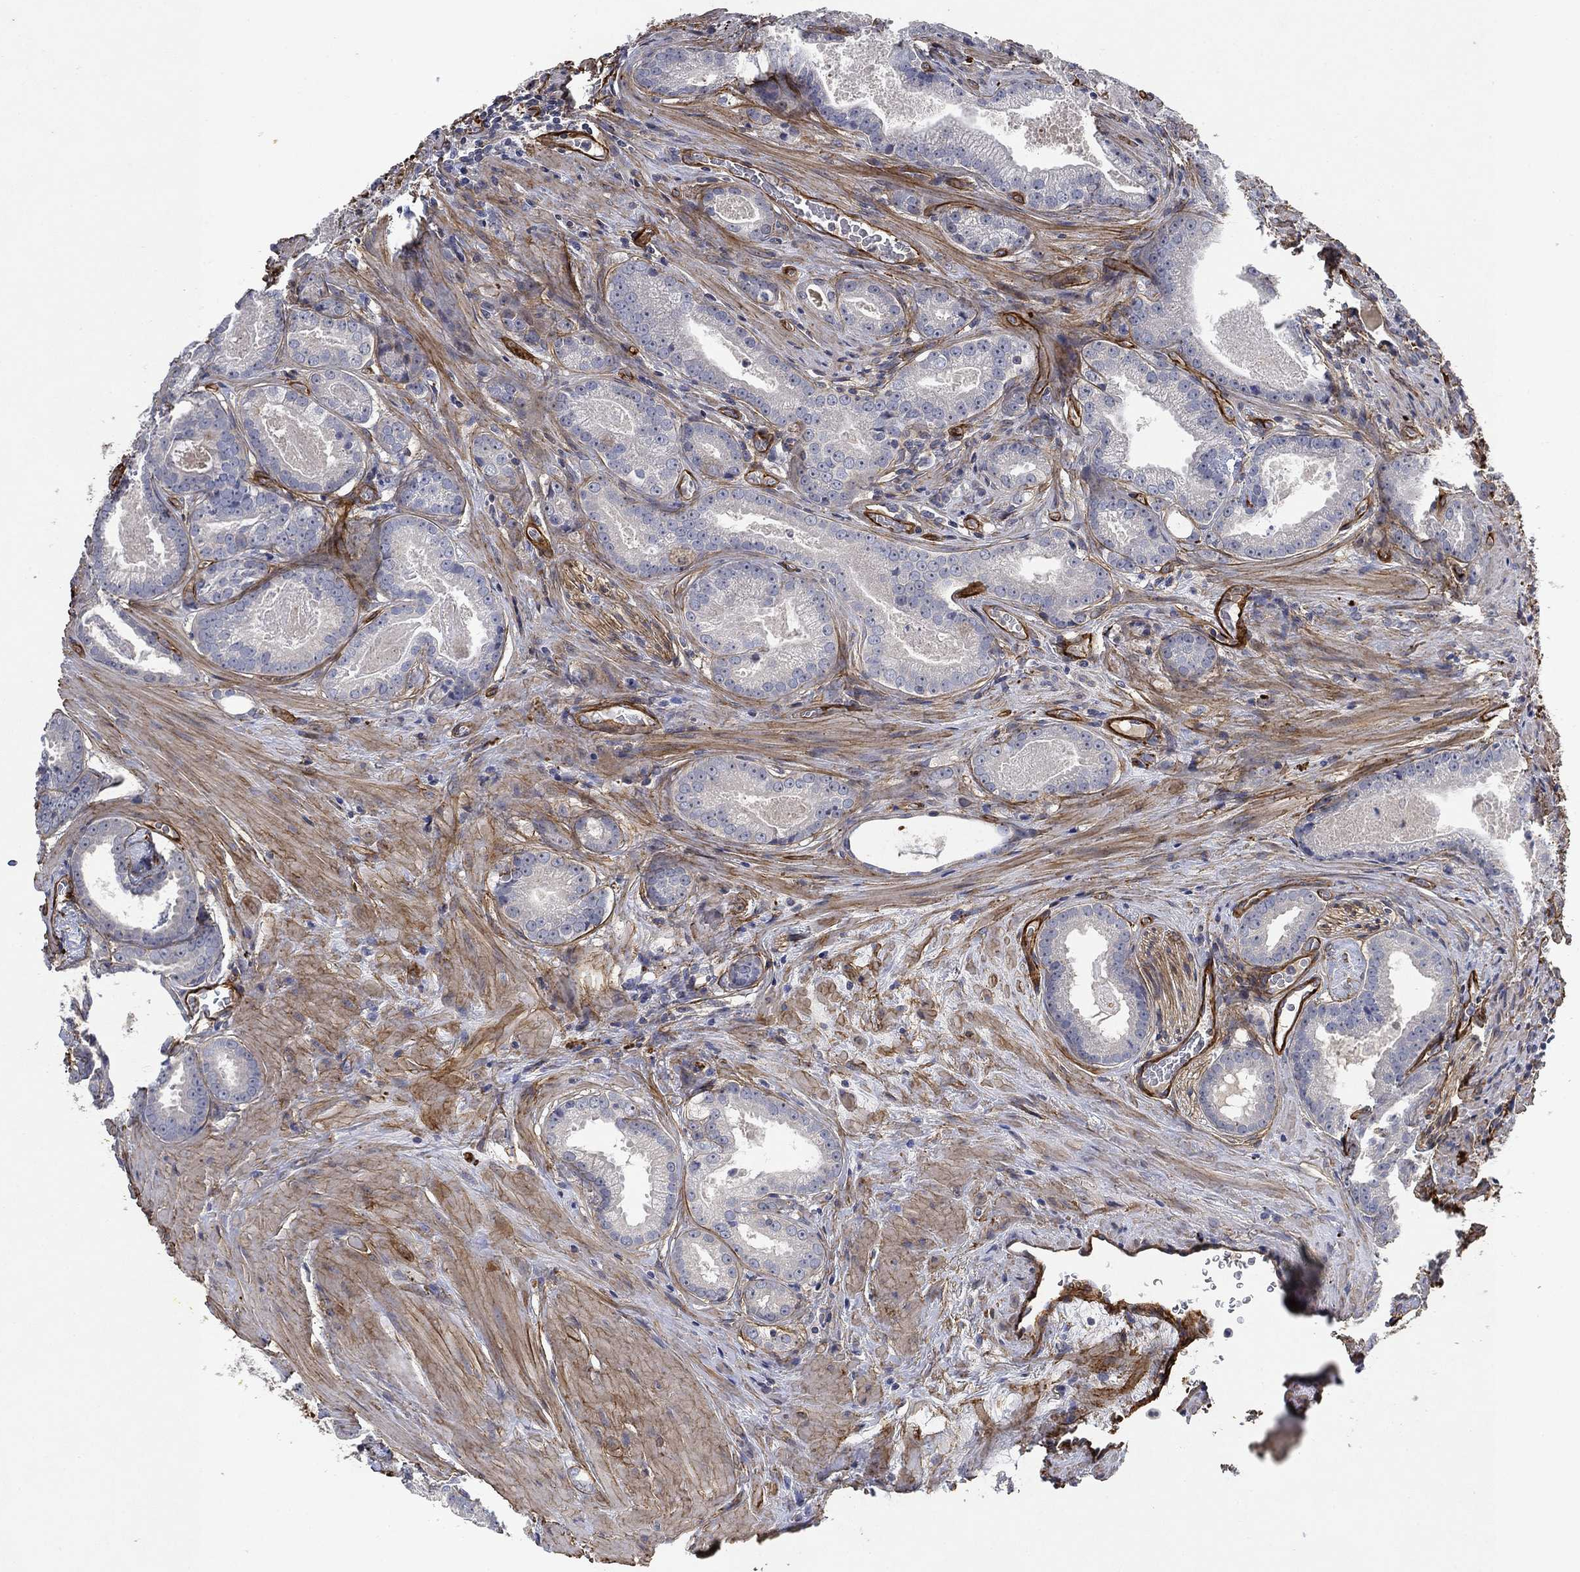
{"staining": {"intensity": "negative", "quantity": "none", "location": "none"}, "tissue": "prostate cancer", "cell_type": "Tumor cells", "image_type": "cancer", "snomed": [{"axis": "morphology", "description": "Adenocarcinoma, NOS"}, {"axis": "topography", "description": "Prostate"}], "caption": "This is an IHC image of human prostate cancer (adenocarcinoma). There is no staining in tumor cells.", "gene": "COL4A2", "patient": {"sex": "male", "age": 61}}